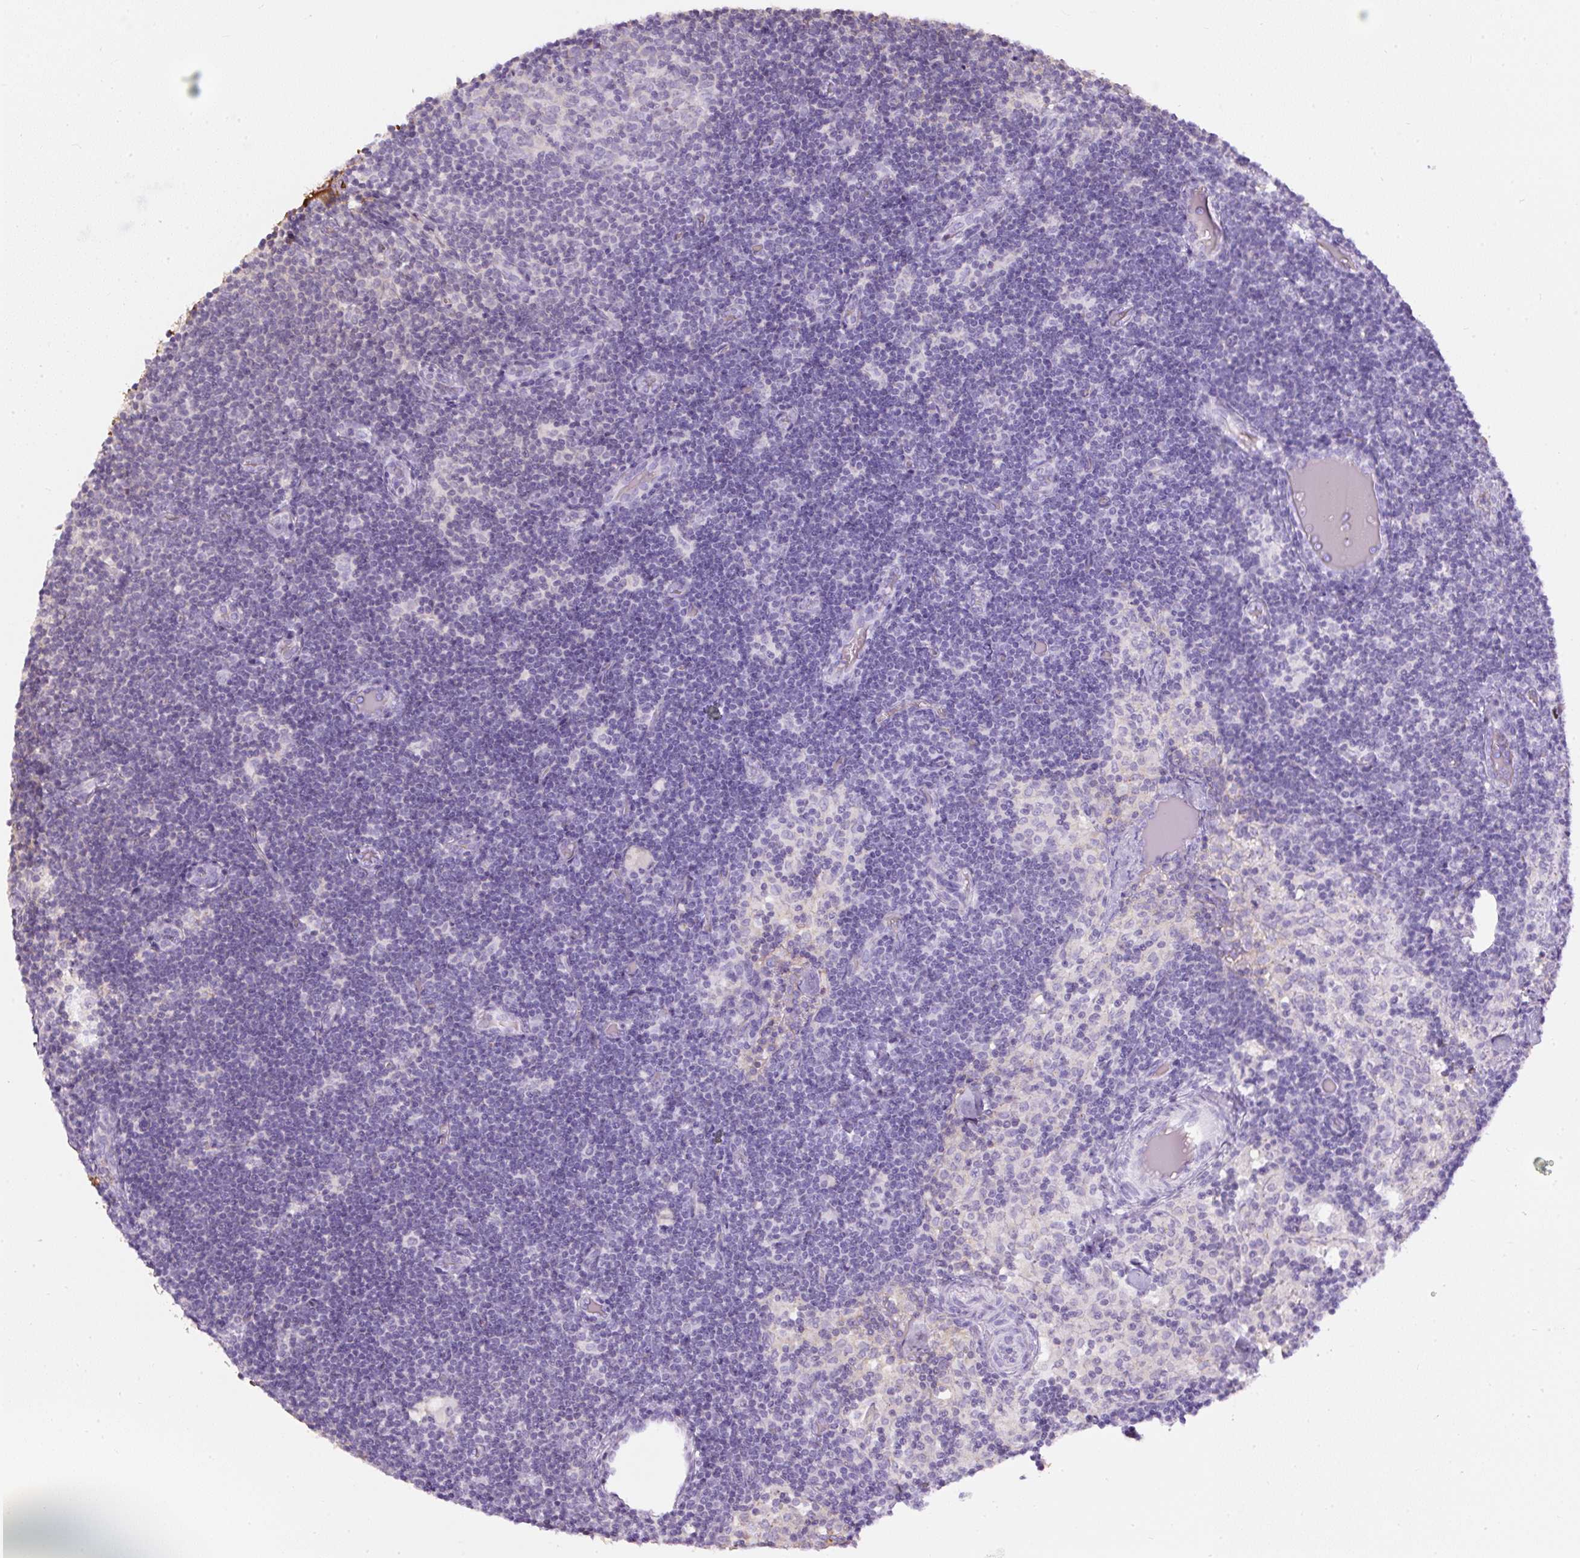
{"staining": {"intensity": "negative", "quantity": "none", "location": "none"}, "tissue": "lymph node", "cell_type": "Germinal center cells", "image_type": "normal", "snomed": [{"axis": "morphology", "description": "Normal tissue, NOS"}, {"axis": "topography", "description": "Lymph node"}], "caption": "A photomicrograph of human lymph node is negative for staining in germinal center cells. Brightfield microscopy of immunohistochemistry (IHC) stained with DAB (3,3'-diaminobenzidine) (brown) and hematoxylin (blue), captured at high magnification.", "gene": "APOA1", "patient": {"sex": "female", "age": 31}}